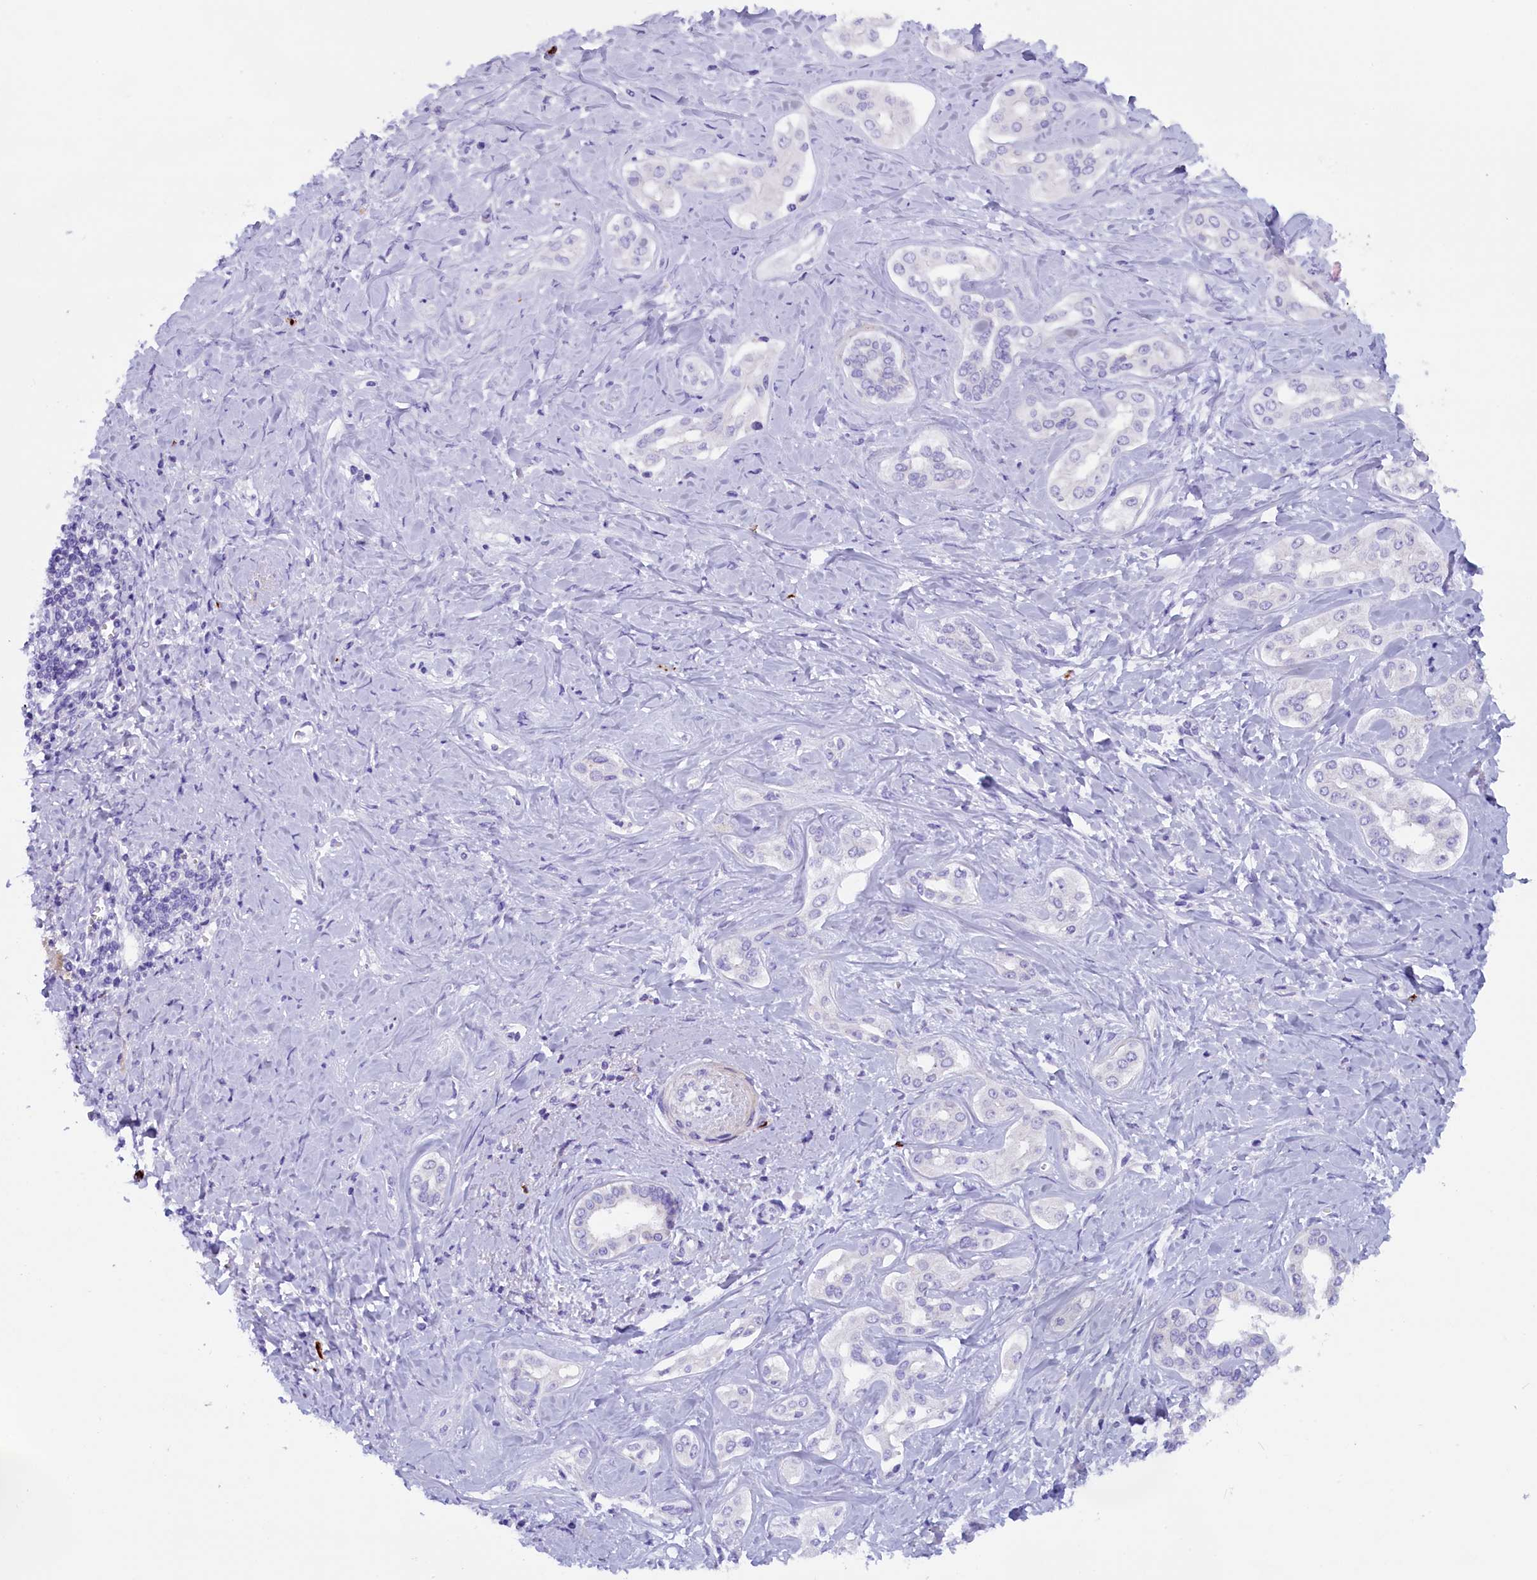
{"staining": {"intensity": "negative", "quantity": "none", "location": "none"}, "tissue": "liver cancer", "cell_type": "Tumor cells", "image_type": "cancer", "snomed": [{"axis": "morphology", "description": "Cholangiocarcinoma"}, {"axis": "topography", "description": "Liver"}], "caption": "An image of human liver cancer (cholangiocarcinoma) is negative for staining in tumor cells. (Stains: DAB (3,3'-diaminobenzidine) IHC with hematoxylin counter stain, Microscopy: brightfield microscopy at high magnification).", "gene": "RTTN", "patient": {"sex": "female", "age": 77}}